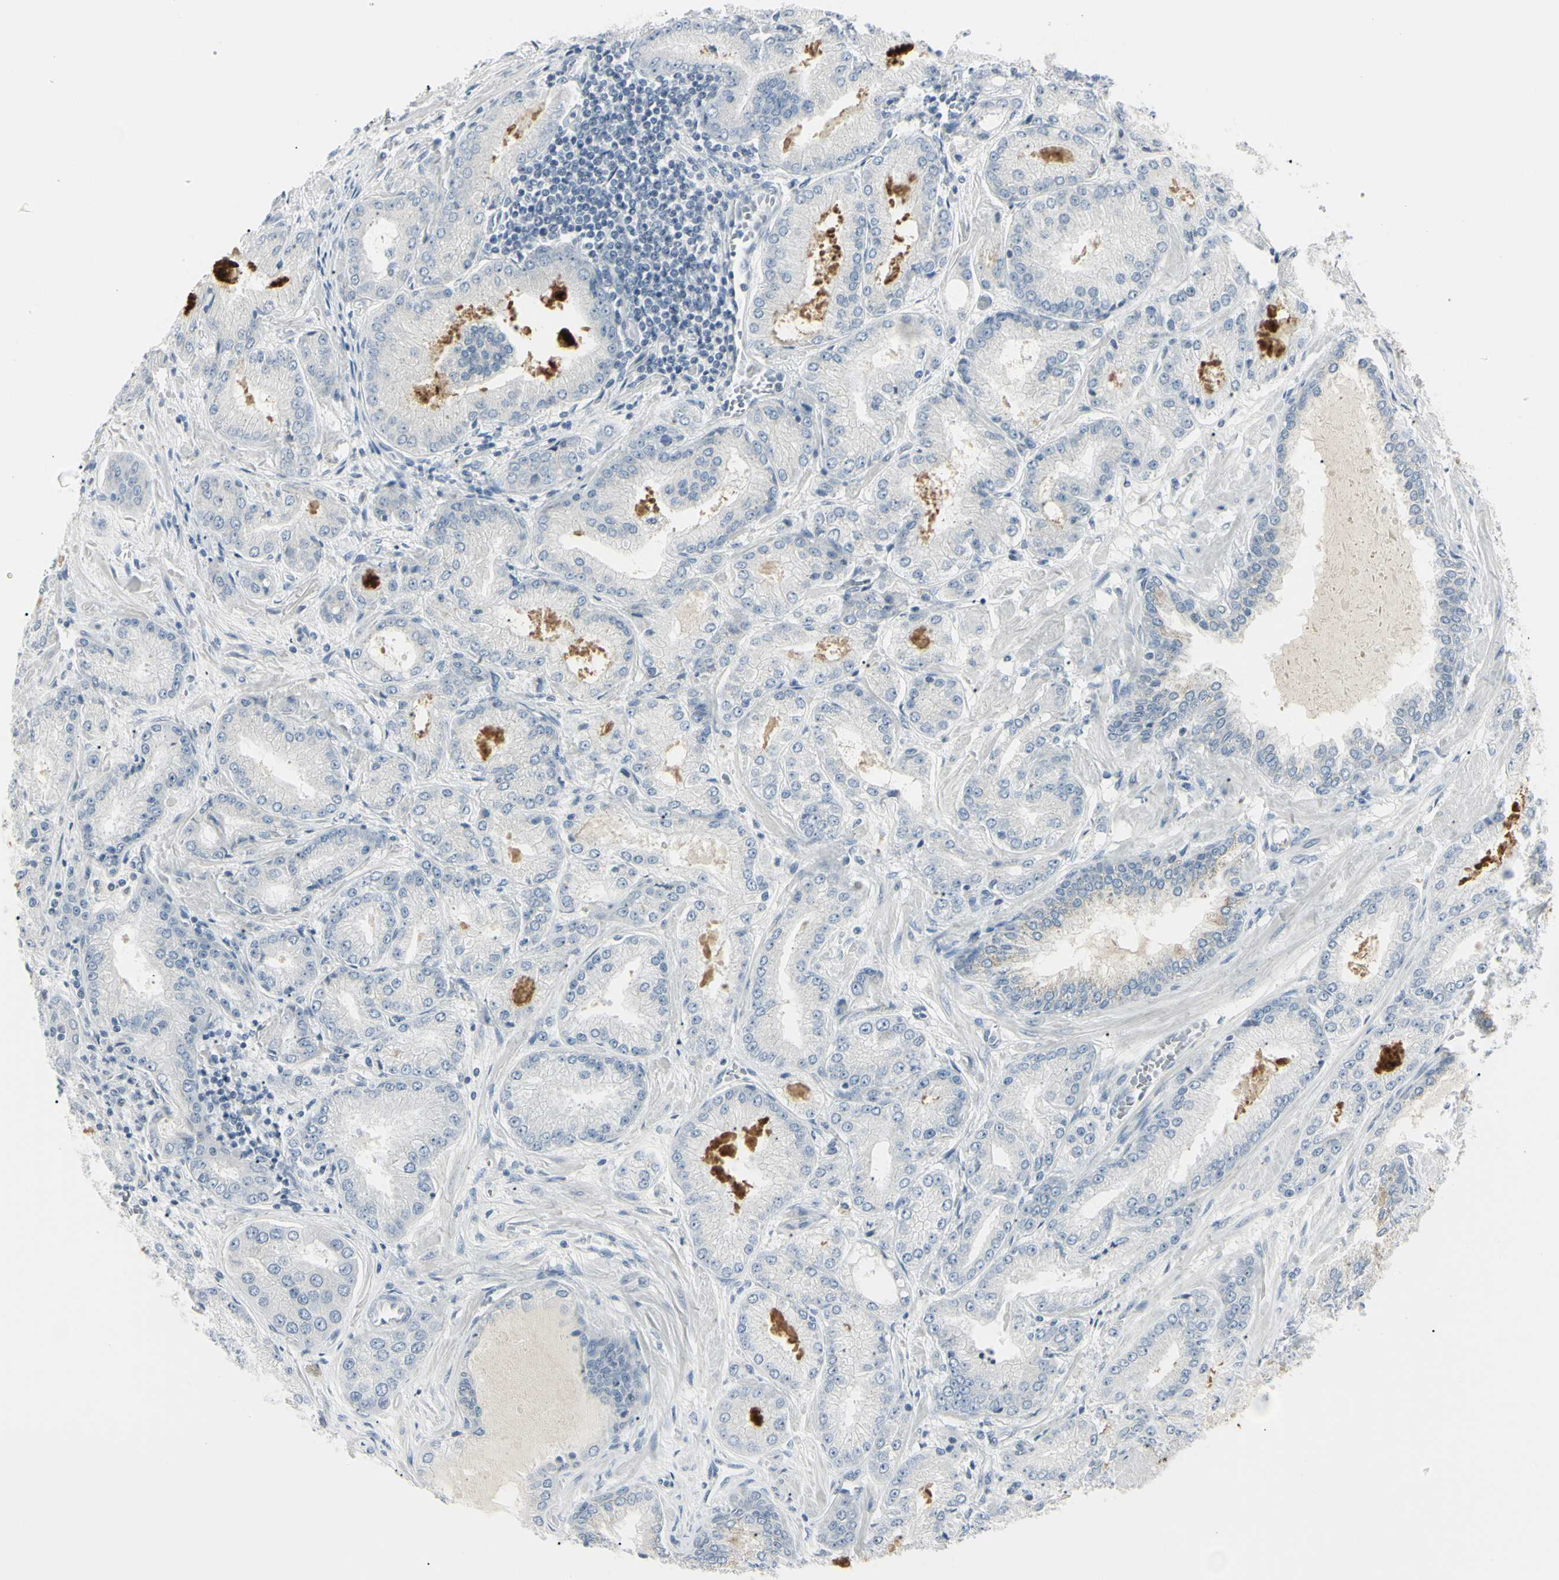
{"staining": {"intensity": "negative", "quantity": "none", "location": "none"}, "tissue": "prostate cancer", "cell_type": "Tumor cells", "image_type": "cancer", "snomed": [{"axis": "morphology", "description": "Adenocarcinoma, High grade"}, {"axis": "topography", "description": "Prostate"}], "caption": "Adenocarcinoma (high-grade) (prostate) was stained to show a protein in brown. There is no significant expression in tumor cells. (DAB immunohistochemistry, high magnification).", "gene": "PIP", "patient": {"sex": "male", "age": 59}}